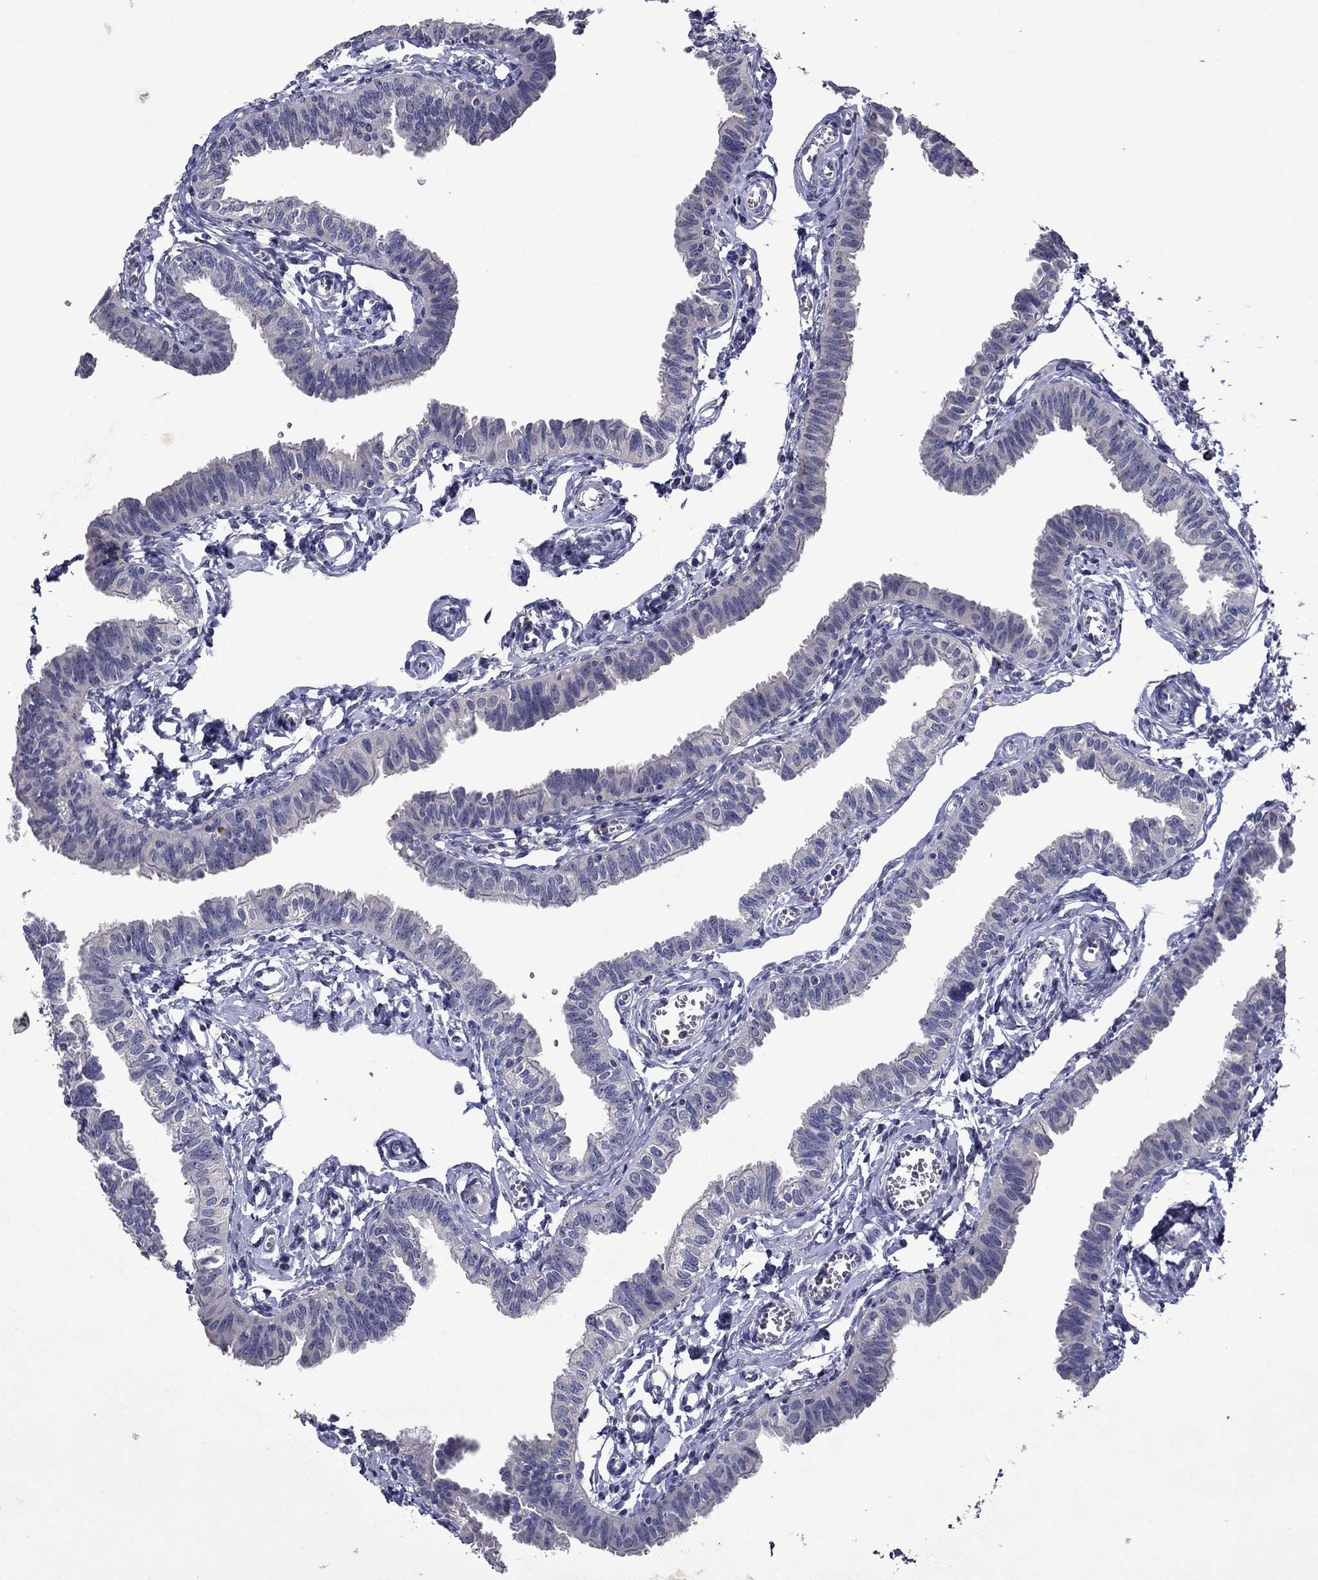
{"staining": {"intensity": "negative", "quantity": "none", "location": "none"}, "tissue": "fallopian tube", "cell_type": "Glandular cells", "image_type": "normal", "snomed": [{"axis": "morphology", "description": "Normal tissue, NOS"}, {"axis": "topography", "description": "Fallopian tube"}], "caption": "DAB (3,3'-diaminobenzidine) immunohistochemical staining of benign human fallopian tube exhibits no significant staining in glandular cells. (DAB (3,3'-diaminobenzidine) immunohistochemistry (IHC), high magnification).", "gene": "IRF5", "patient": {"sex": "female", "age": 54}}